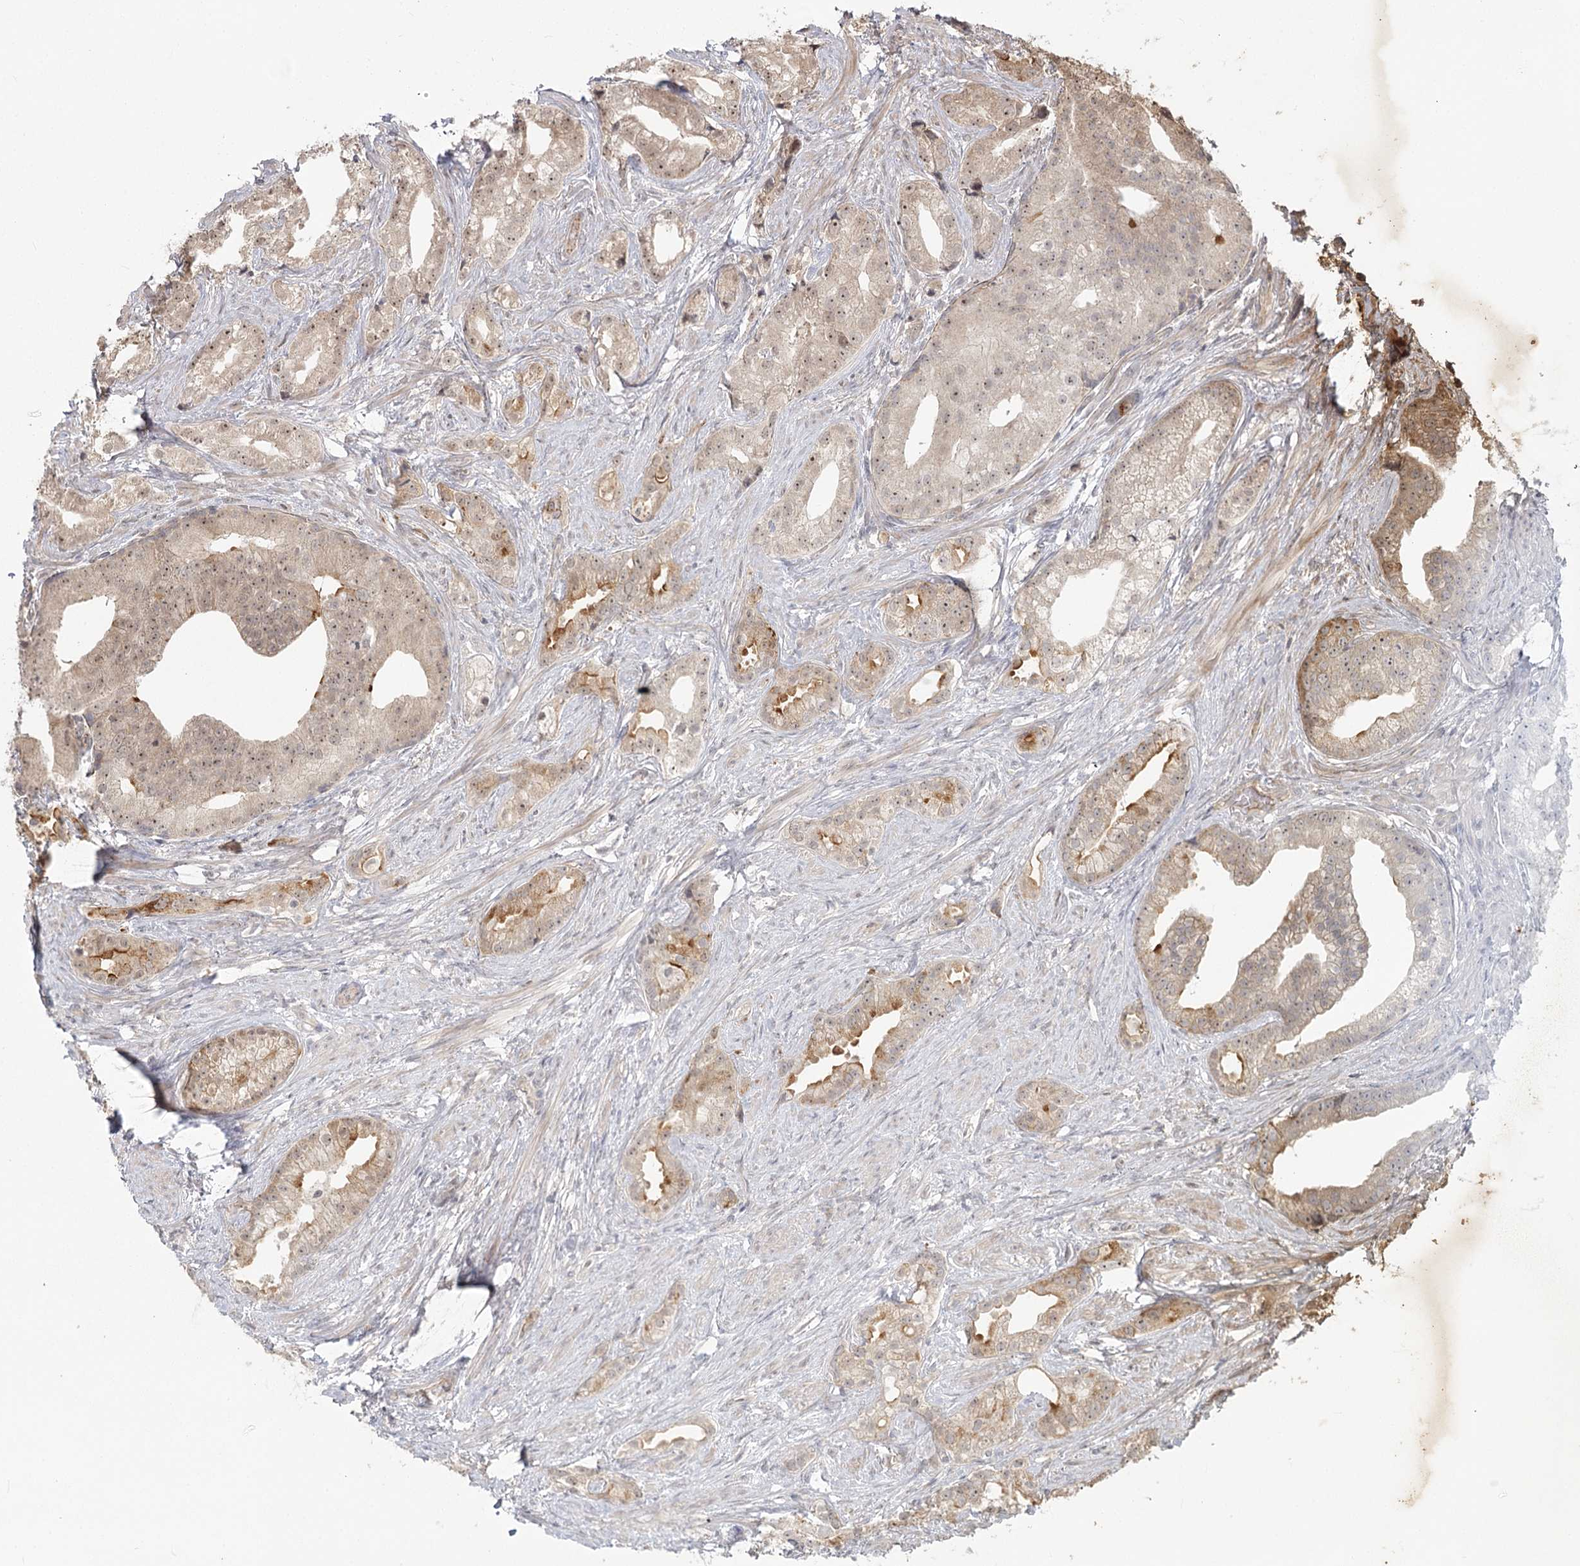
{"staining": {"intensity": "moderate", "quantity": "25%-75%", "location": "cytoplasmic/membranous"}, "tissue": "prostate cancer", "cell_type": "Tumor cells", "image_type": "cancer", "snomed": [{"axis": "morphology", "description": "Adenocarcinoma, Low grade"}, {"axis": "topography", "description": "Prostate"}], "caption": "A brown stain labels moderate cytoplasmic/membranous staining of a protein in adenocarcinoma (low-grade) (prostate) tumor cells.", "gene": "R3HDM2", "patient": {"sex": "male", "age": 71}}